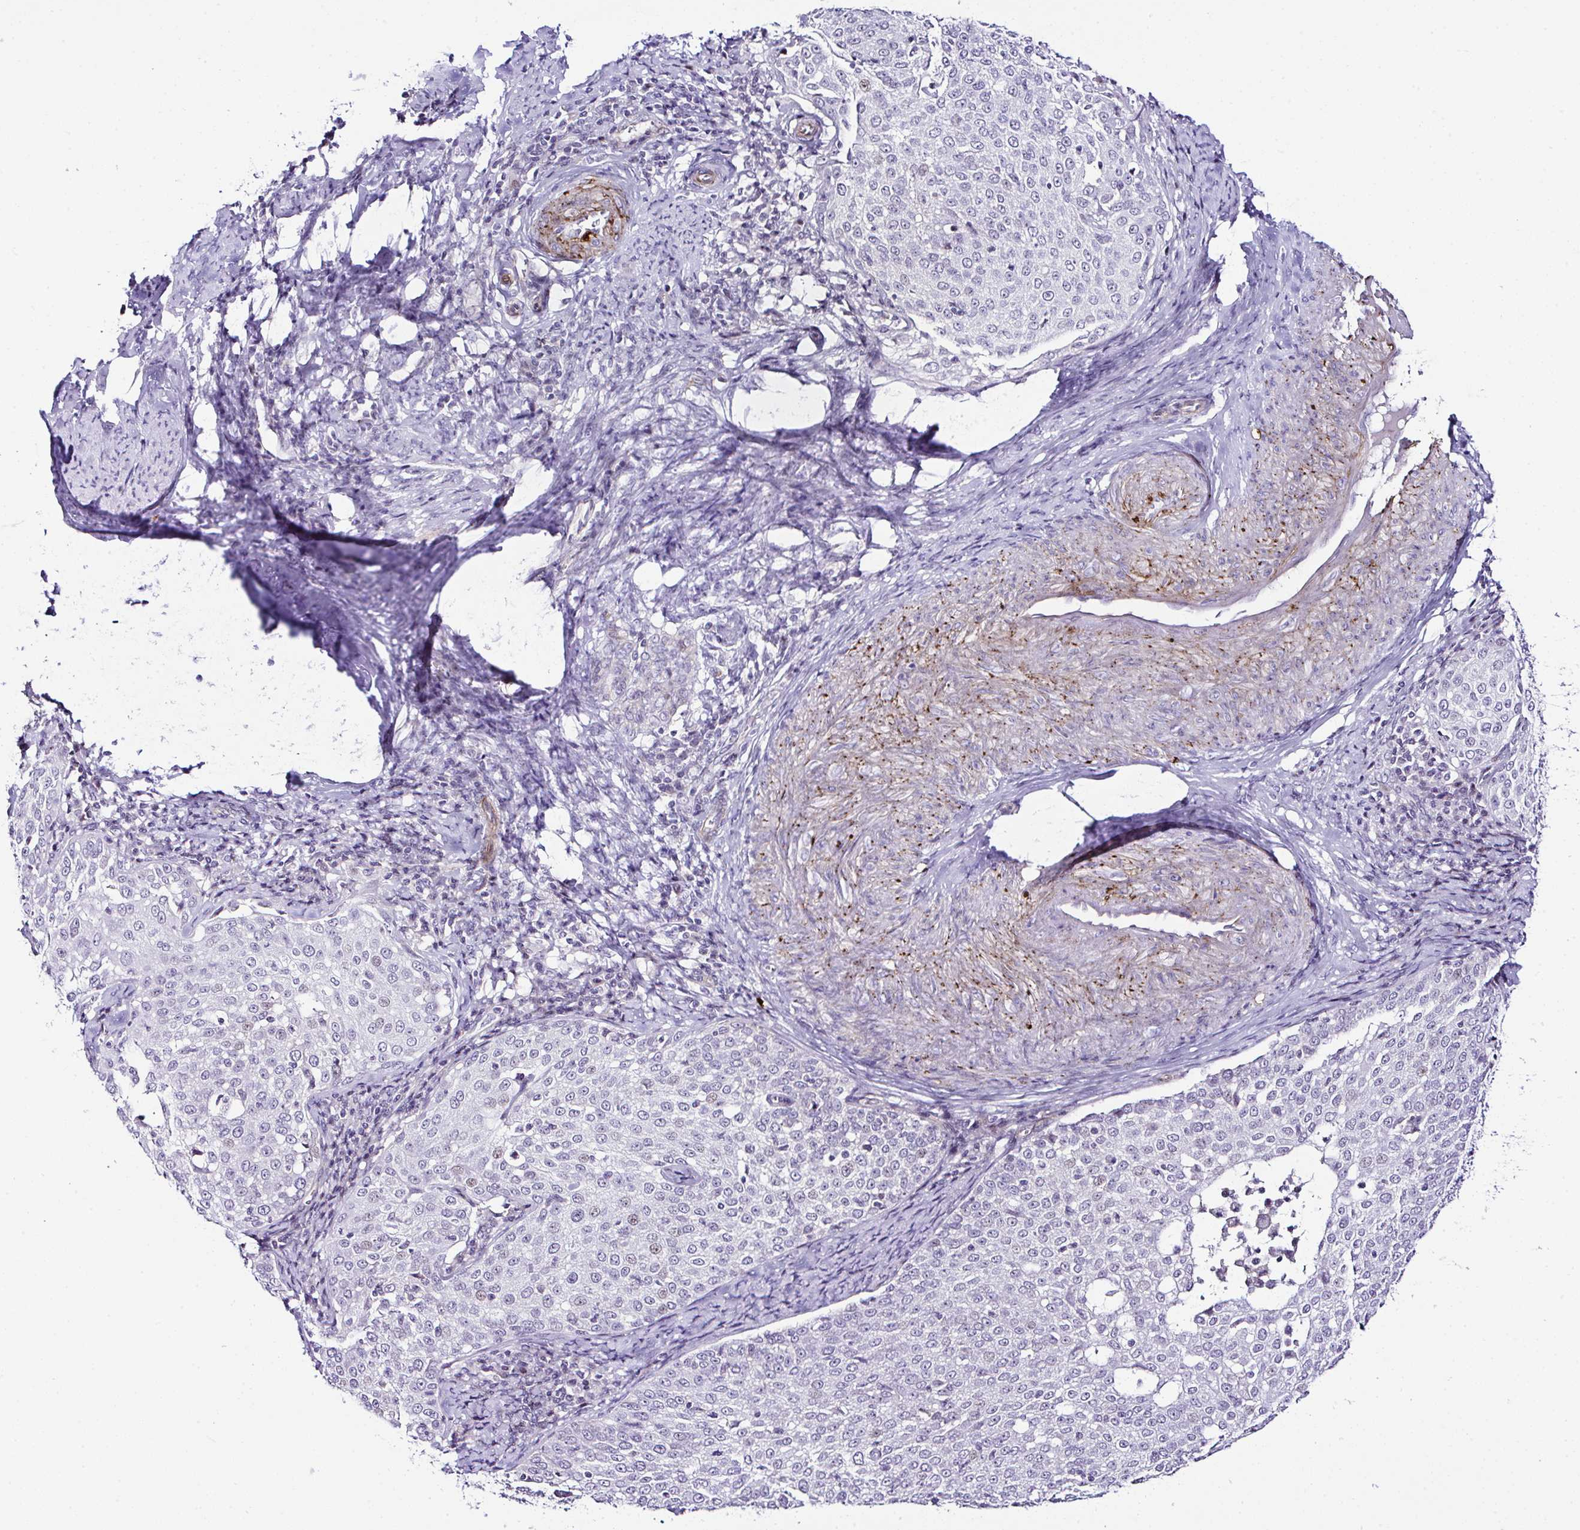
{"staining": {"intensity": "weak", "quantity": "<25%", "location": "nuclear"}, "tissue": "cervical cancer", "cell_type": "Tumor cells", "image_type": "cancer", "snomed": [{"axis": "morphology", "description": "Squamous cell carcinoma, NOS"}, {"axis": "topography", "description": "Cervix"}], "caption": "DAB (3,3'-diaminobenzidine) immunohistochemical staining of human cervical squamous cell carcinoma exhibits no significant staining in tumor cells. The staining is performed using DAB (3,3'-diaminobenzidine) brown chromogen with nuclei counter-stained in using hematoxylin.", "gene": "FBXO34", "patient": {"sex": "female", "age": 57}}